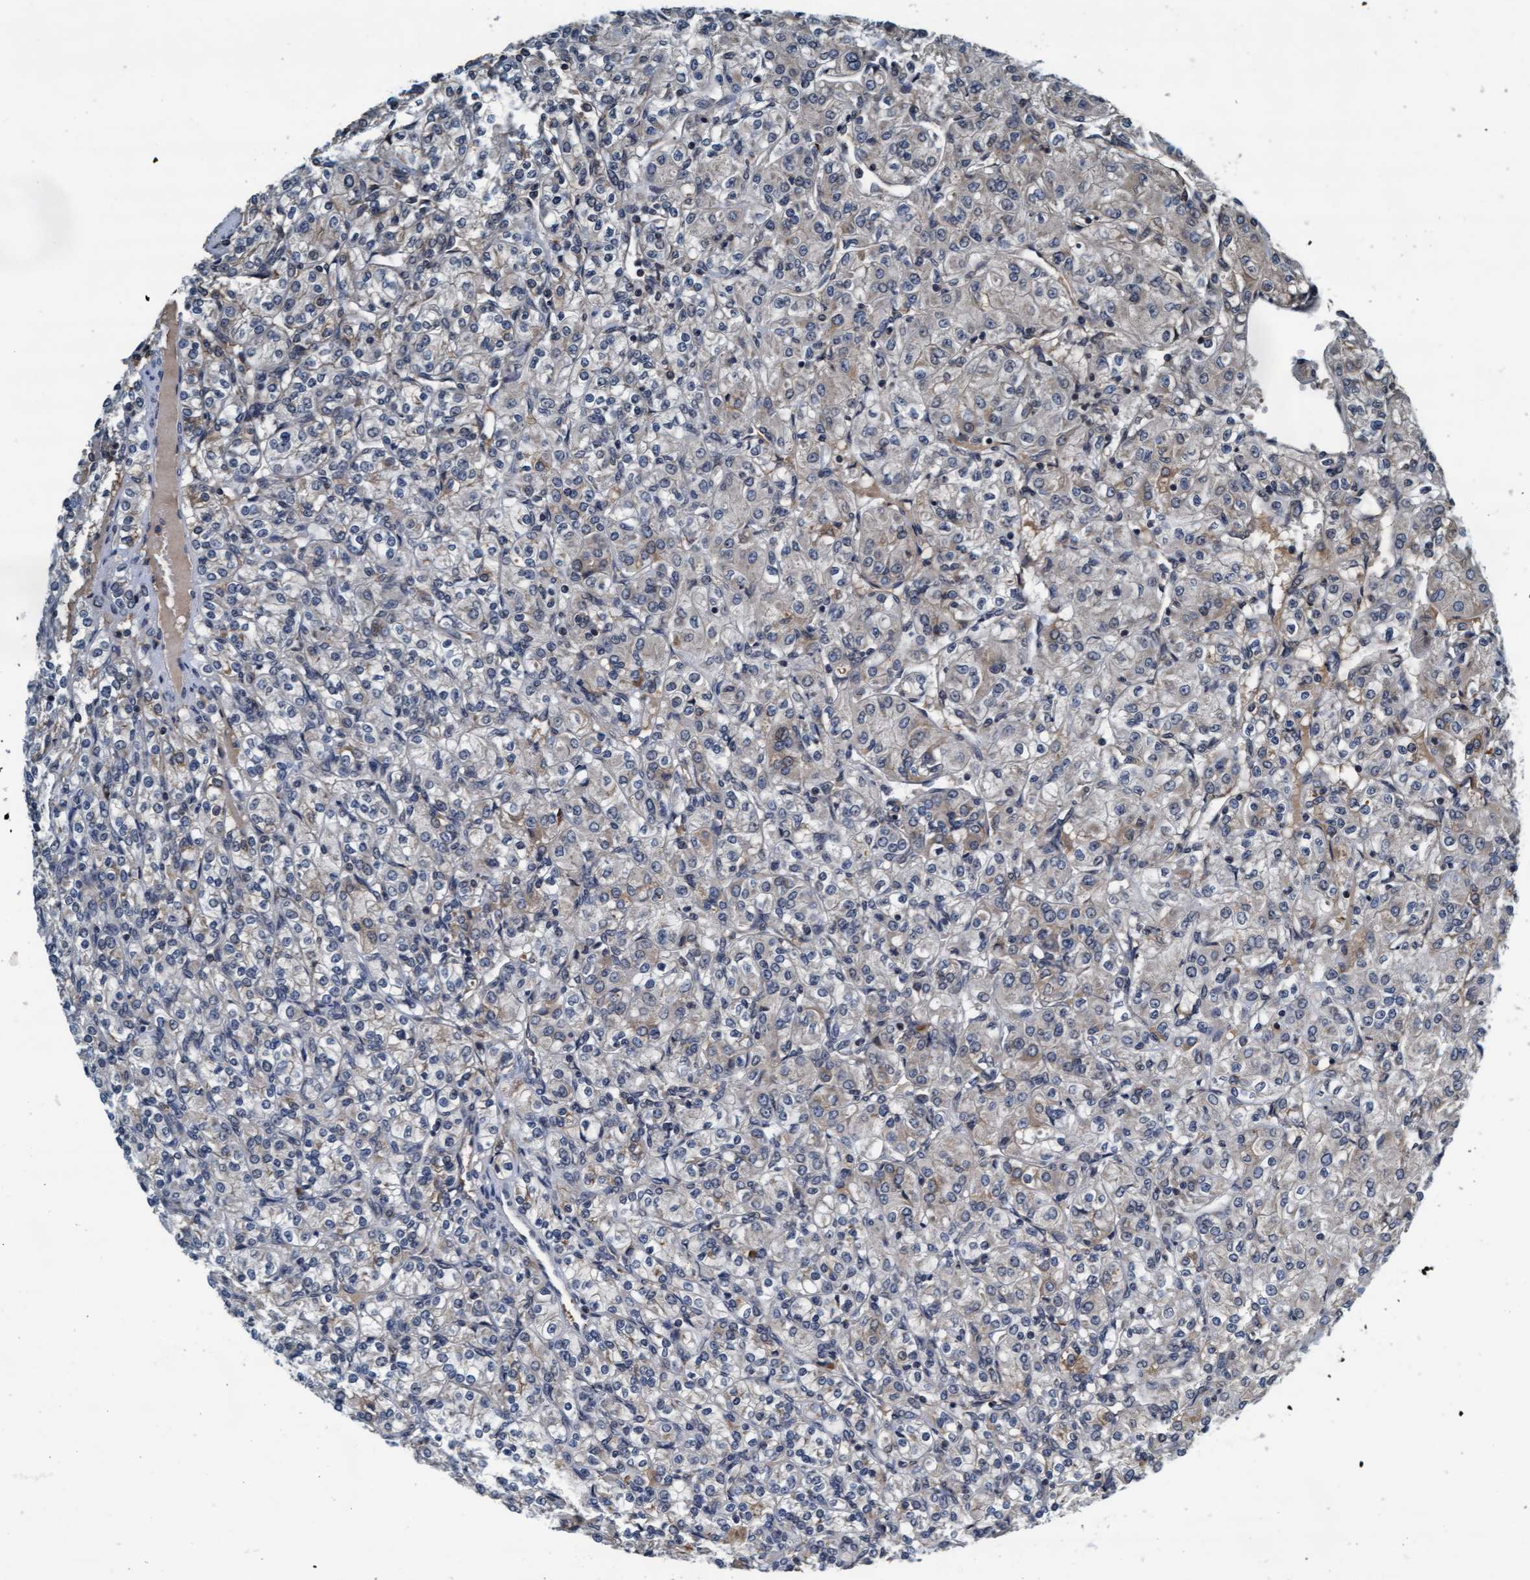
{"staining": {"intensity": "weak", "quantity": "<25%", "location": "cytoplasmic/membranous"}, "tissue": "renal cancer", "cell_type": "Tumor cells", "image_type": "cancer", "snomed": [{"axis": "morphology", "description": "Adenocarcinoma, NOS"}, {"axis": "topography", "description": "Kidney"}], "caption": "This is a micrograph of immunohistochemistry (IHC) staining of renal cancer (adenocarcinoma), which shows no expression in tumor cells. (DAB (3,3'-diaminobenzidine) immunohistochemistry (IHC) visualized using brightfield microscopy, high magnification).", "gene": "WASF1", "patient": {"sex": "male", "age": 77}}